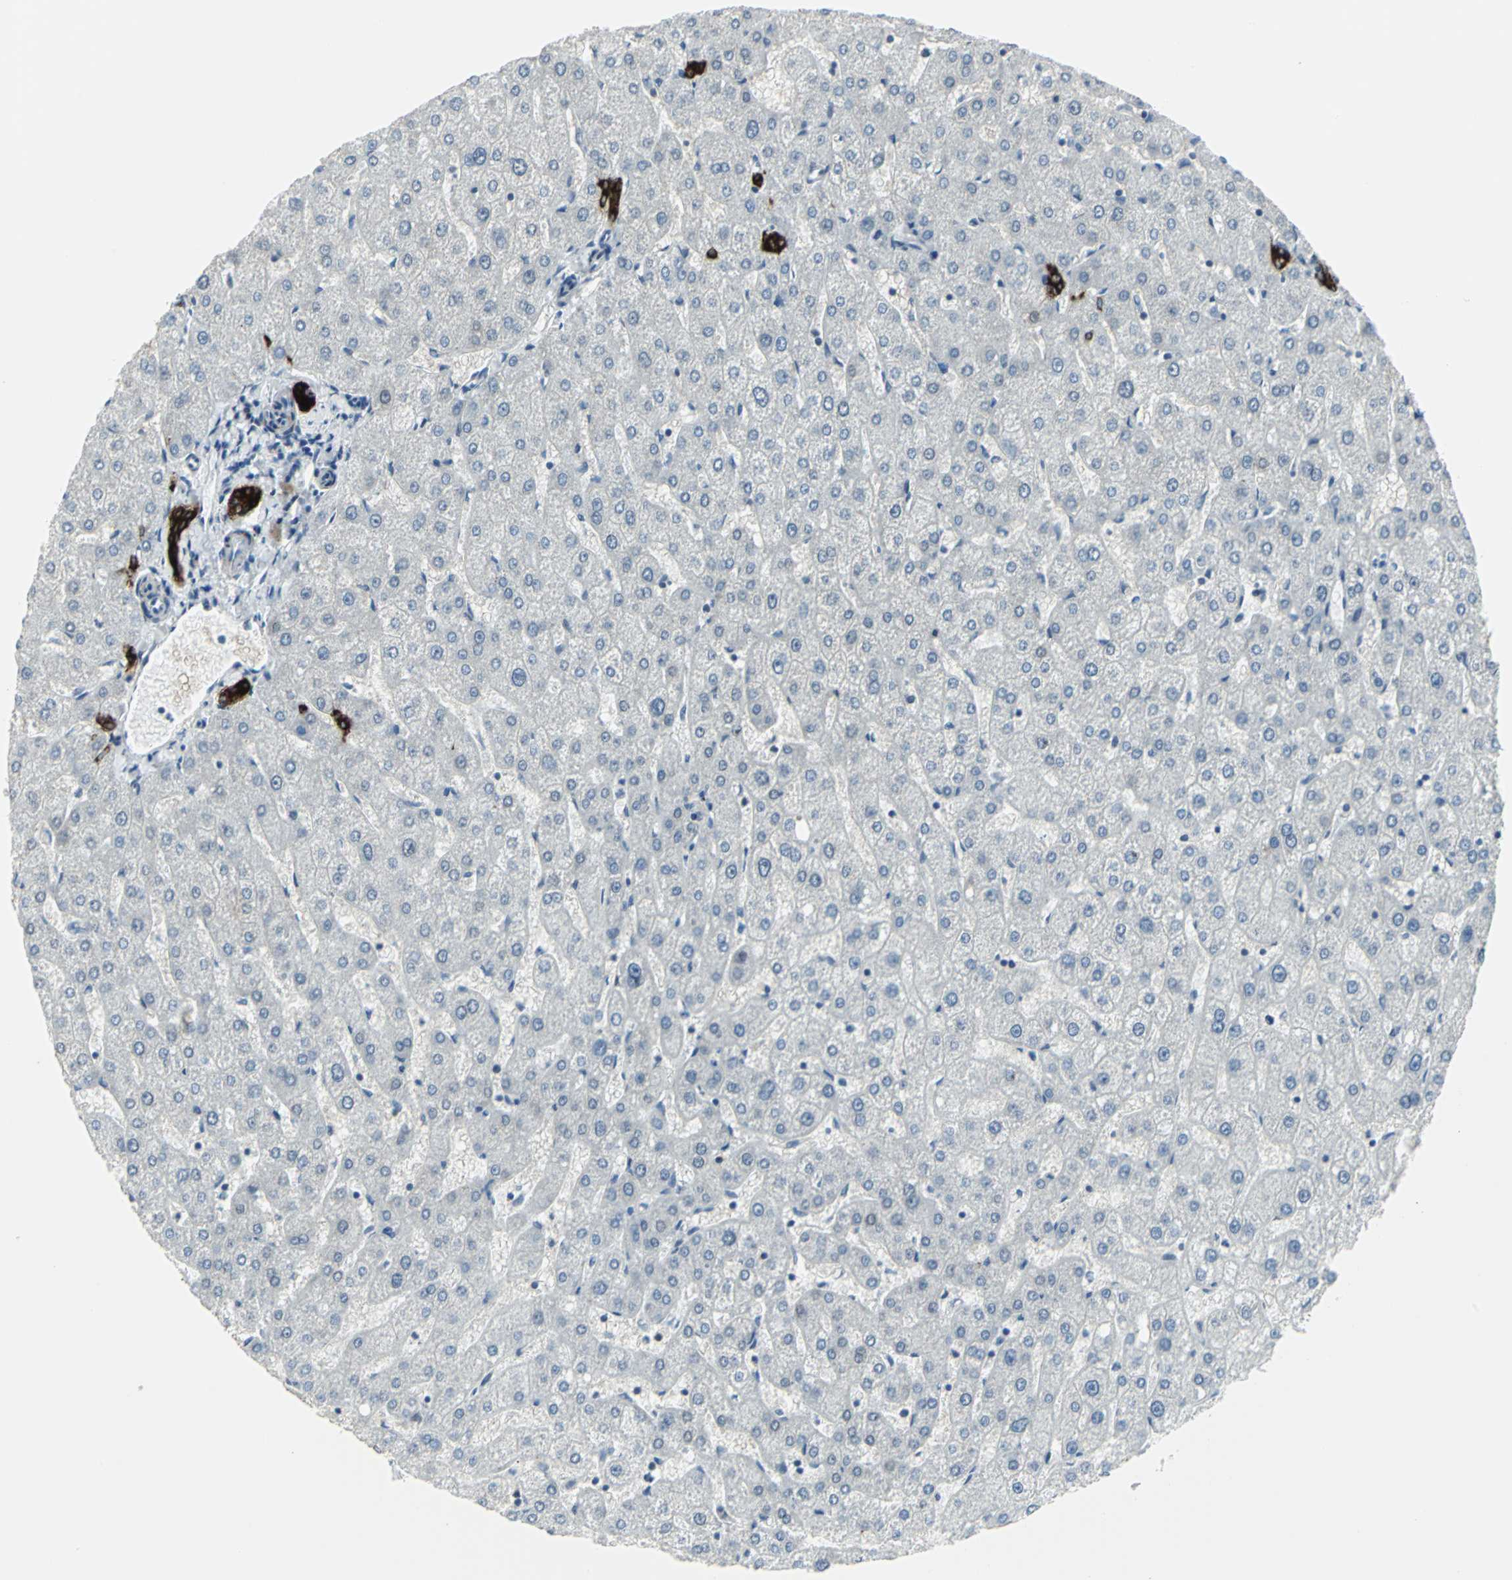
{"staining": {"intensity": "strong", "quantity": ">75%", "location": "cytoplasmic/membranous"}, "tissue": "liver", "cell_type": "Cholangiocytes", "image_type": "normal", "snomed": [{"axis": "morphology", "description": "Normal tissue, NOS"}, {"axis": "topography", "description": "Liver"}], "caption": "Liver was stained to show a protein in brown. There is high levels of strong cytoplasmic/membranous staining in about >75% of cholangiocytes.", "gene": "SNUPN", "patient": {"sex": "male", "age": 67}}